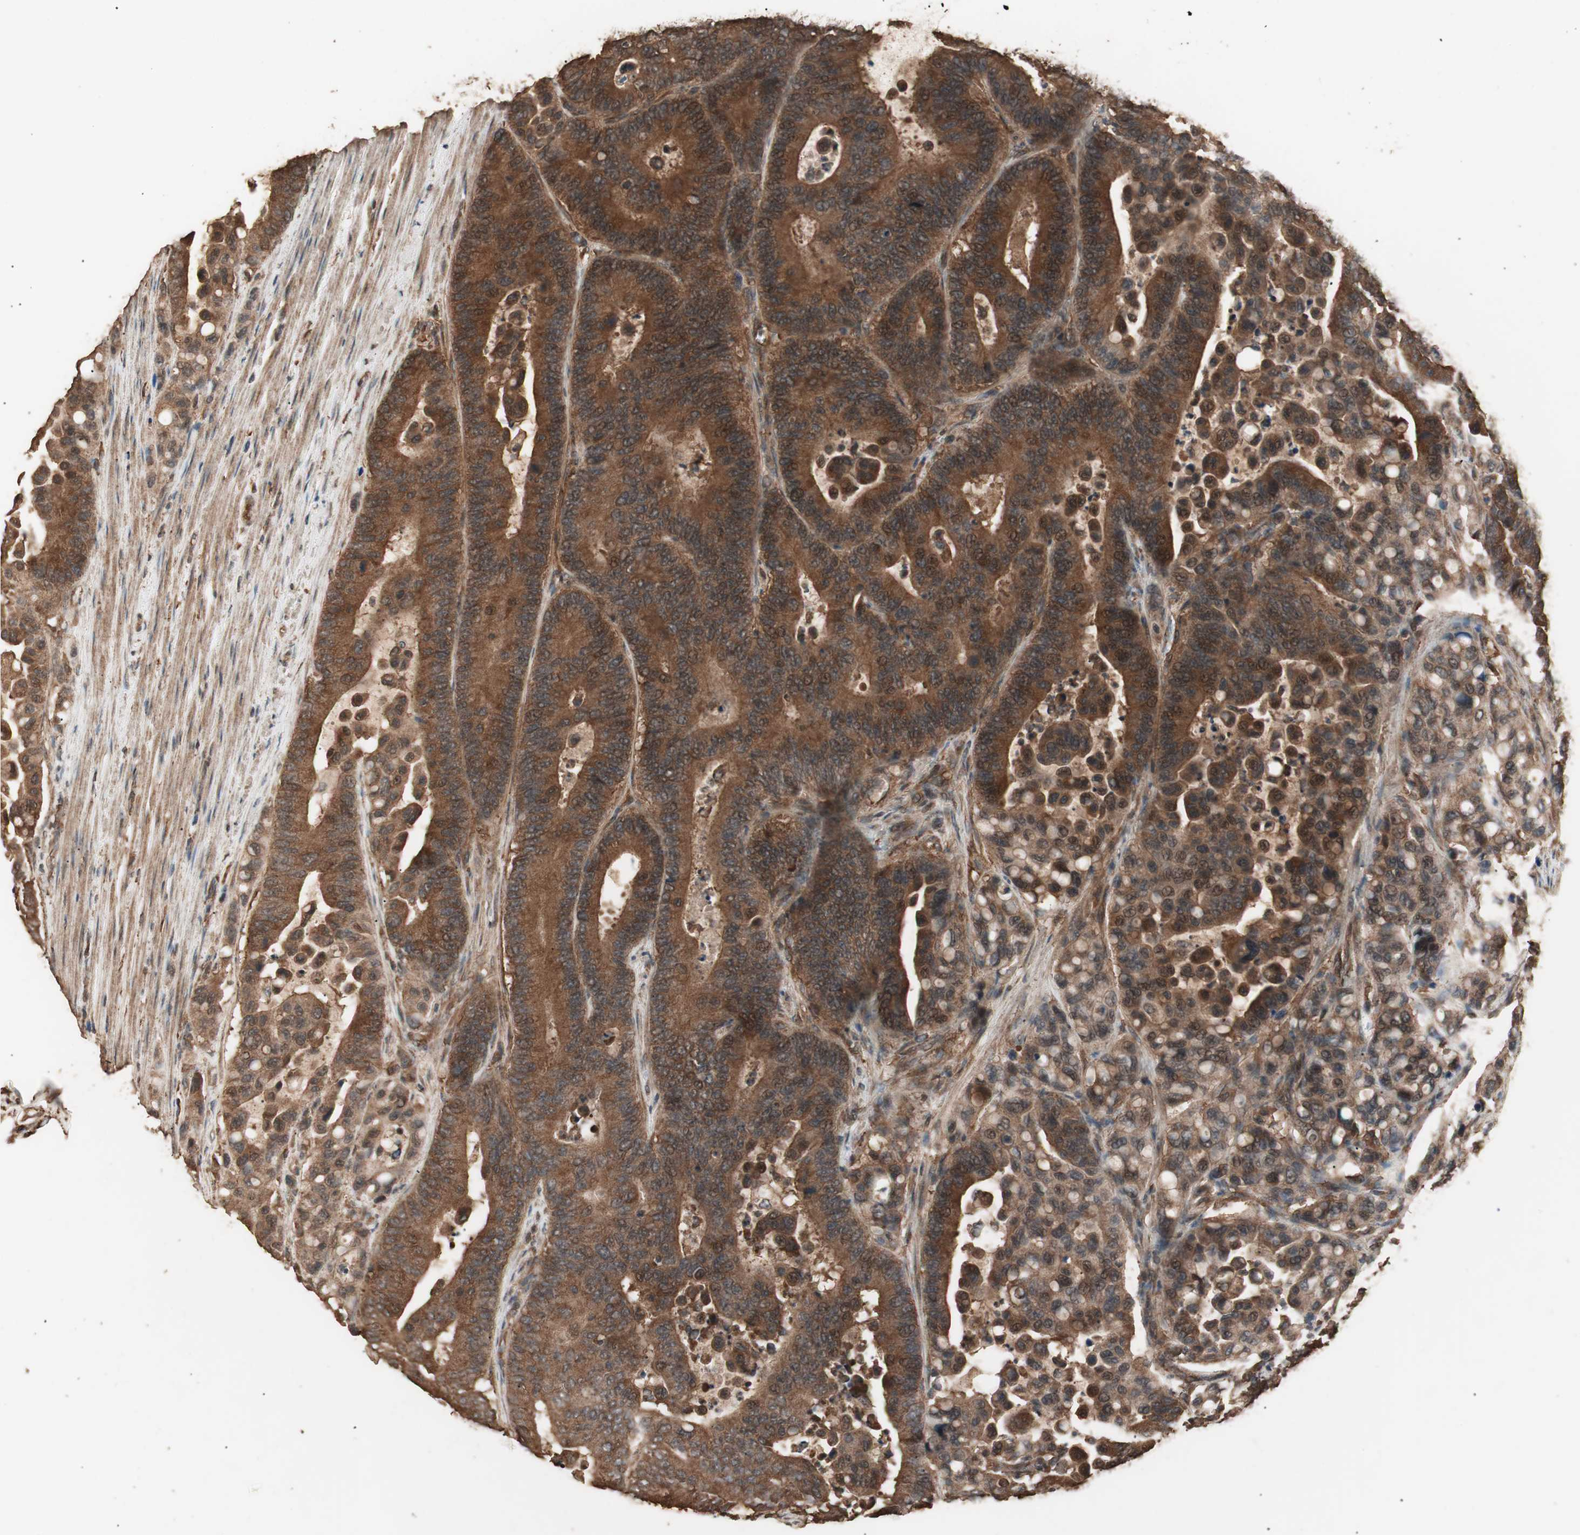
{"staining": {"intensity": "strong", "quantity": ">75%", "location": "cytoplasmic/membranous"}, "tissue": "colorectal cancer", "cell_type": "Tumor cells", "image_type": "cancer", "snomed": [{"axis": "morphology", "description": "Normal tissue, NOS"}, {"axis": "morphology", "description": "Adenocarcinoma, NOS"}, {"axis": "topography", "description": "Colon"}], "caption": "DAB immunohistochemical staining of colorectal cancer displays strong cytoplasmic/membranous protein staining in approximately >75% of tumor cells.", "gene": "CCN4", "patient": {"sex": "male", "age": 82}}